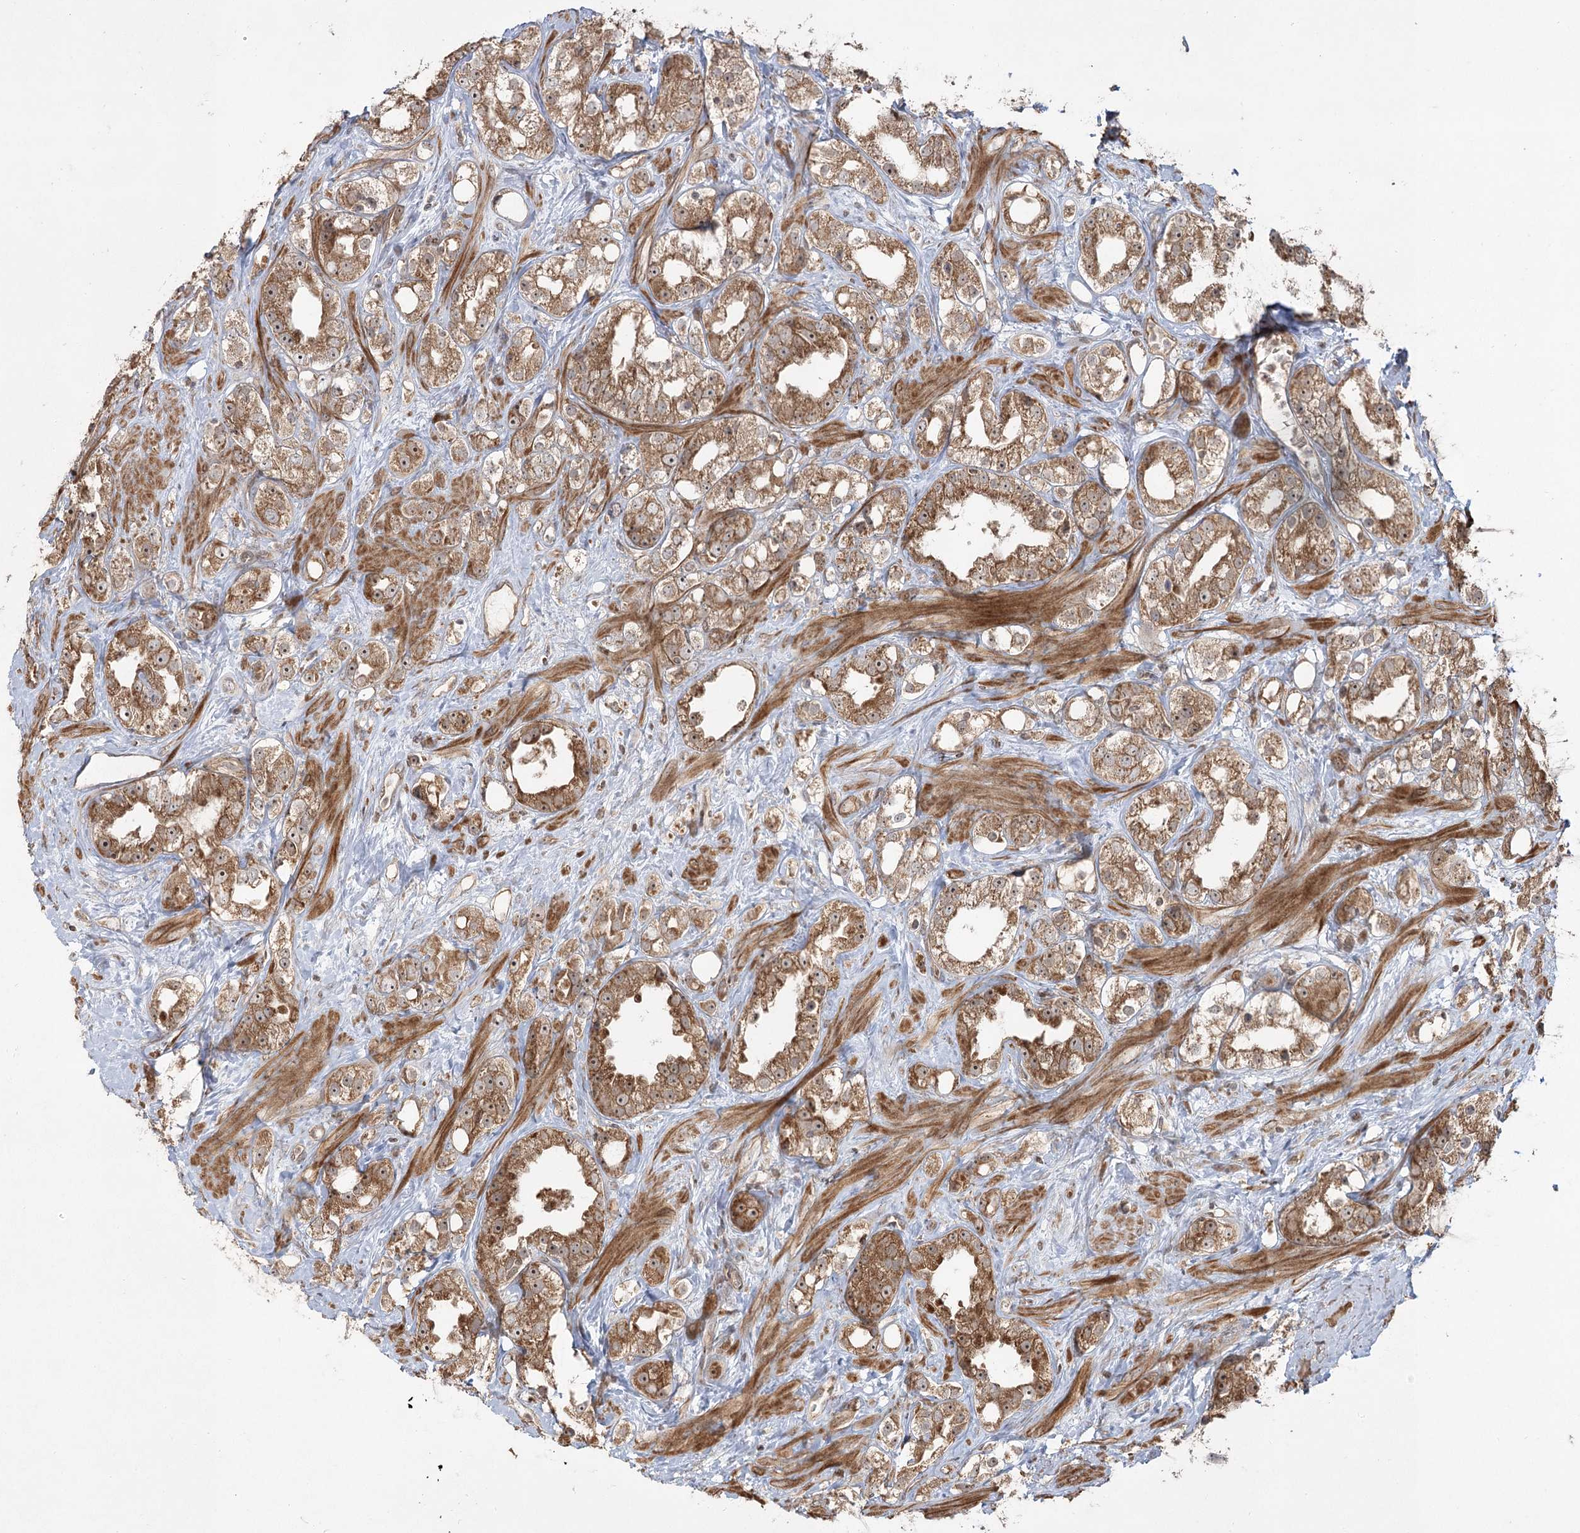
{"staining": {"intensity": "moderate", "quantity": ">75%", "location": "cytoplasmic/membranous,nuclear"}, "tissue": "prostate cancer", "cell_type": "Tumor cells", "image_type": "cancer", "snomed": [{"axis": "morphology", "description": "Adenocarcinoma, NOS"}, {"axis": "topography", "description": "Prostate"}], "caption": "Moderate cytoplasmic/membranous and nuclear staining is identified in about >75% of tumor cells in adenocarcinoma (prostate). The protein of interest is stained brown, and the nuclei are stained in blue (DAB (3,3'-diaminobenzidine) IHC with brightfield microscopy, high magnification).", "gene": "CPLANE1", "patient": {"sex": "male", "age": 79}}